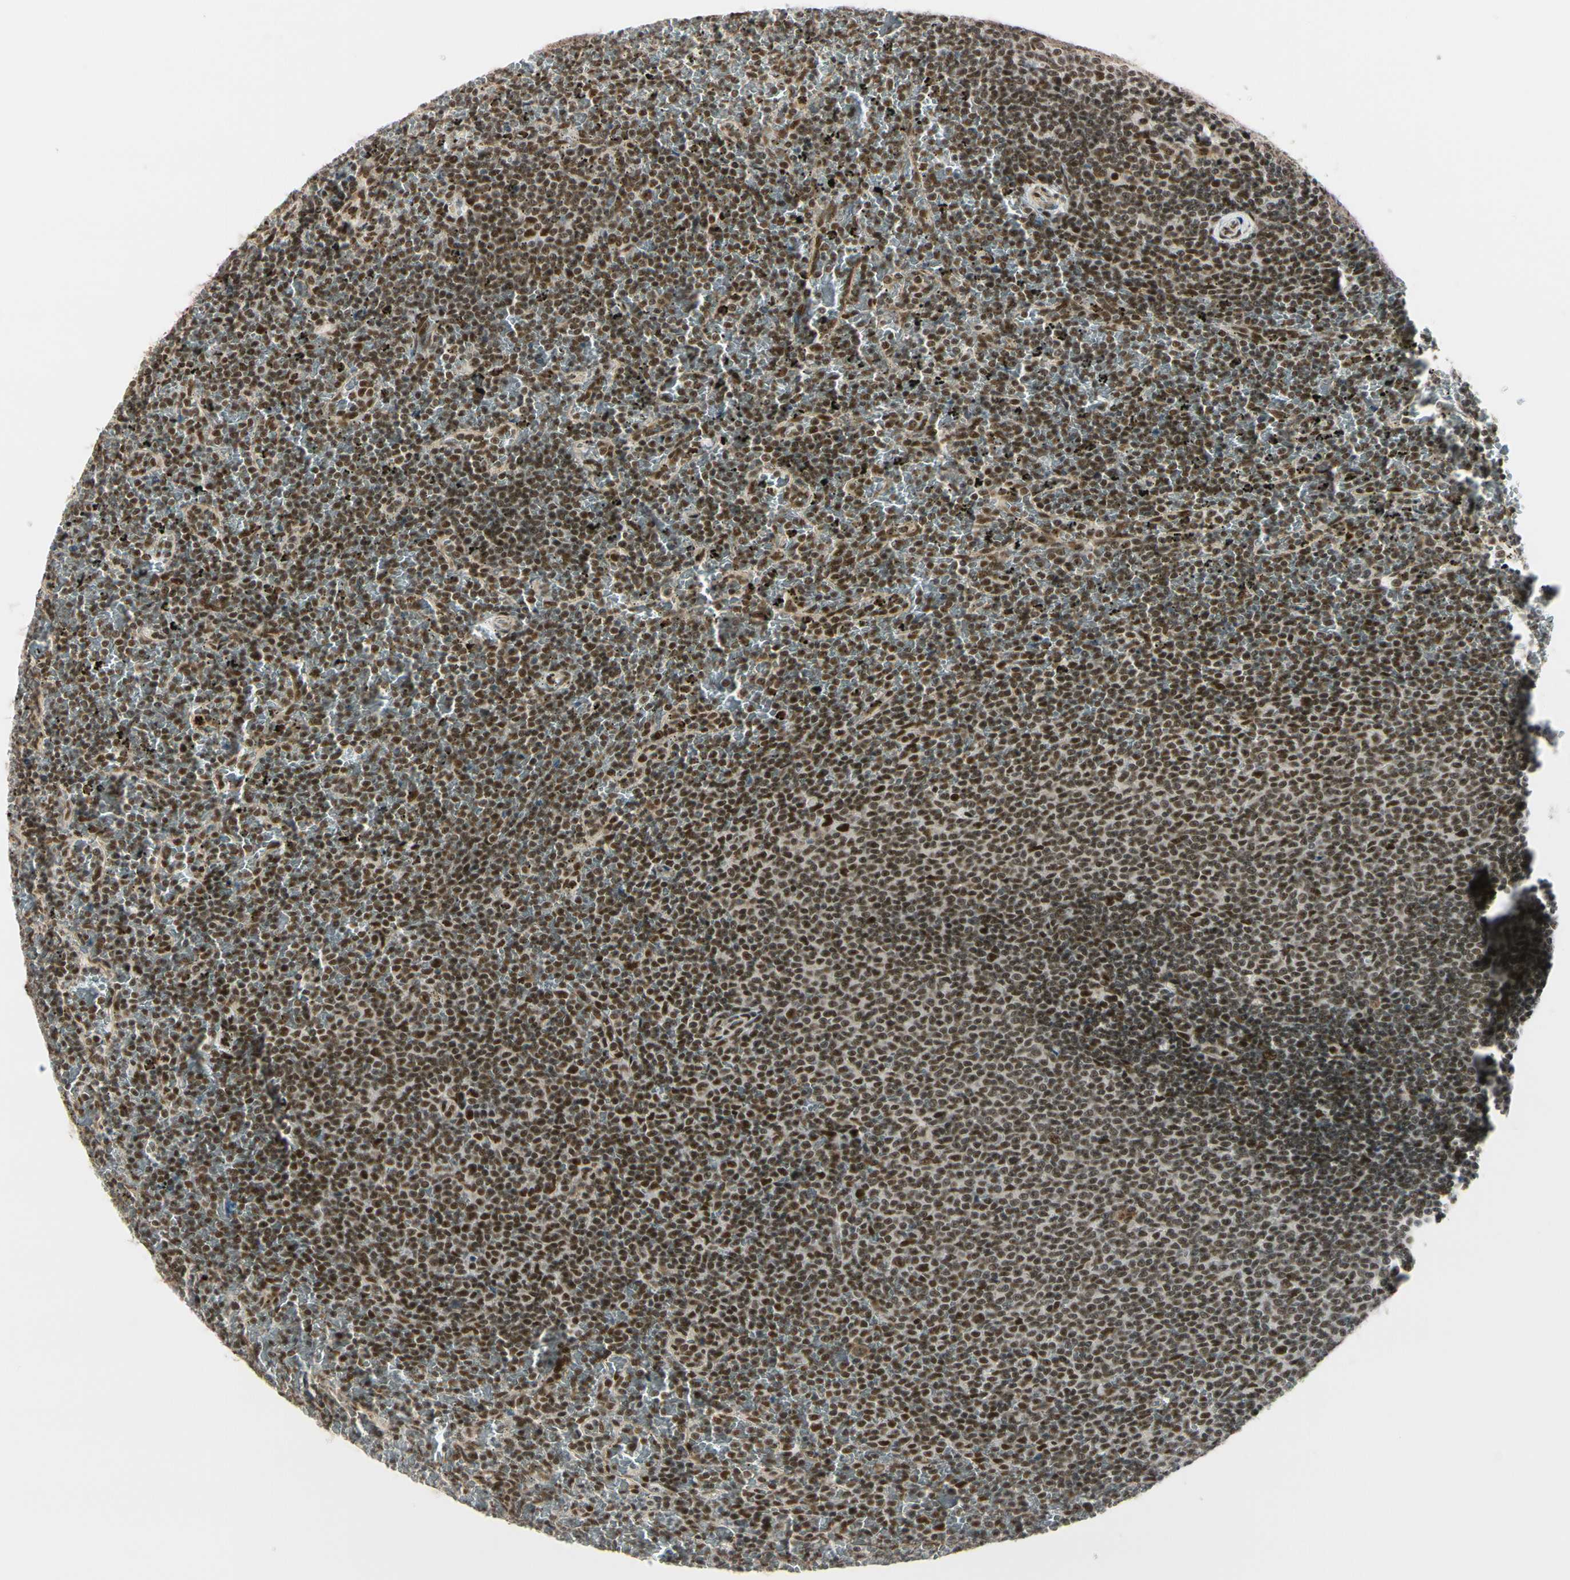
{"staining": {"intensity": "moderate", "quantity": ">75%", "location": "nuclear"}, "tissue": "lymphoma", "cell_type": "Tumor cells", "image_type": "cancer", "snomed": [{"axis": "morphology", "description": "Malignant lymphoma, non-Hodgkin's type, Low grade"}, {"axis": "topography", "description": "Spleen"}], "caption": "The micrograph displays a brown stain indicating the presence of a protein in the nuclear of tumor cells in lymphoma.", "gene": "CHAMP1", "patient": {"sex": "female", "age": 77}}